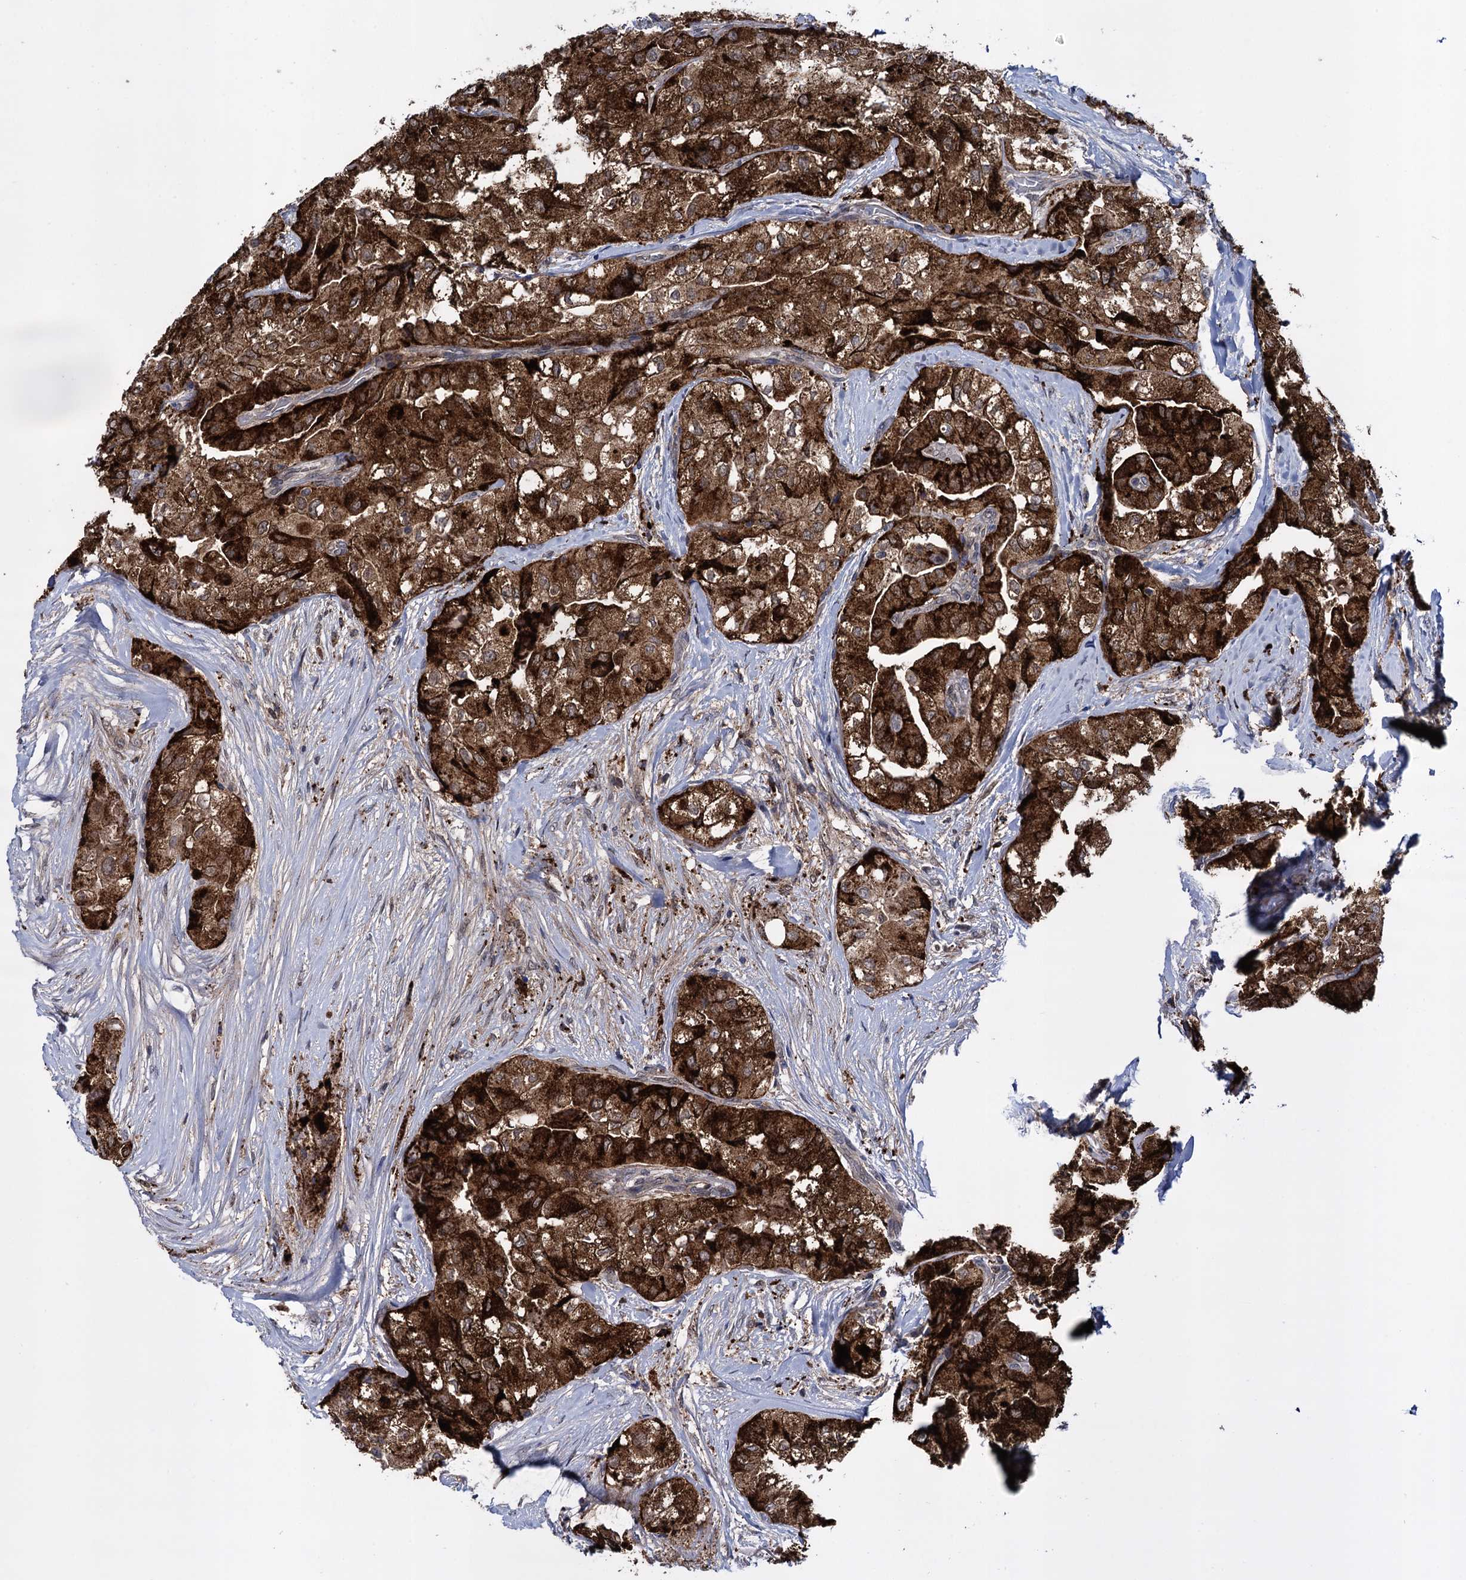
{"staining": {"intensity": "strong", "quantity": ">75%", "location": "cytoplasmic/membranous"}, "tissue": "thyroid cancer", "cell_type": "Tumor cells", "image_type": "cancer", "snomed": [{"axis": "morphology", "description": "Papillary adenocarcinoma, NOS"}, {"axis": "topography", "description": "Thyroid gland"}], "caption": "Strong cytoplasmic/membranous protein staining is appreciated in approximately >75% of tumor cells in thyroid cancer. The staining was performed using DAB (3,3'-diaminobenzidine) to visualize the protein expression in brown, while the nuclei were stained in blue with hematoxylin (Magnification: 20x).", "gene": "GLO1", "patient": {"sex": "female", "age": 59}}